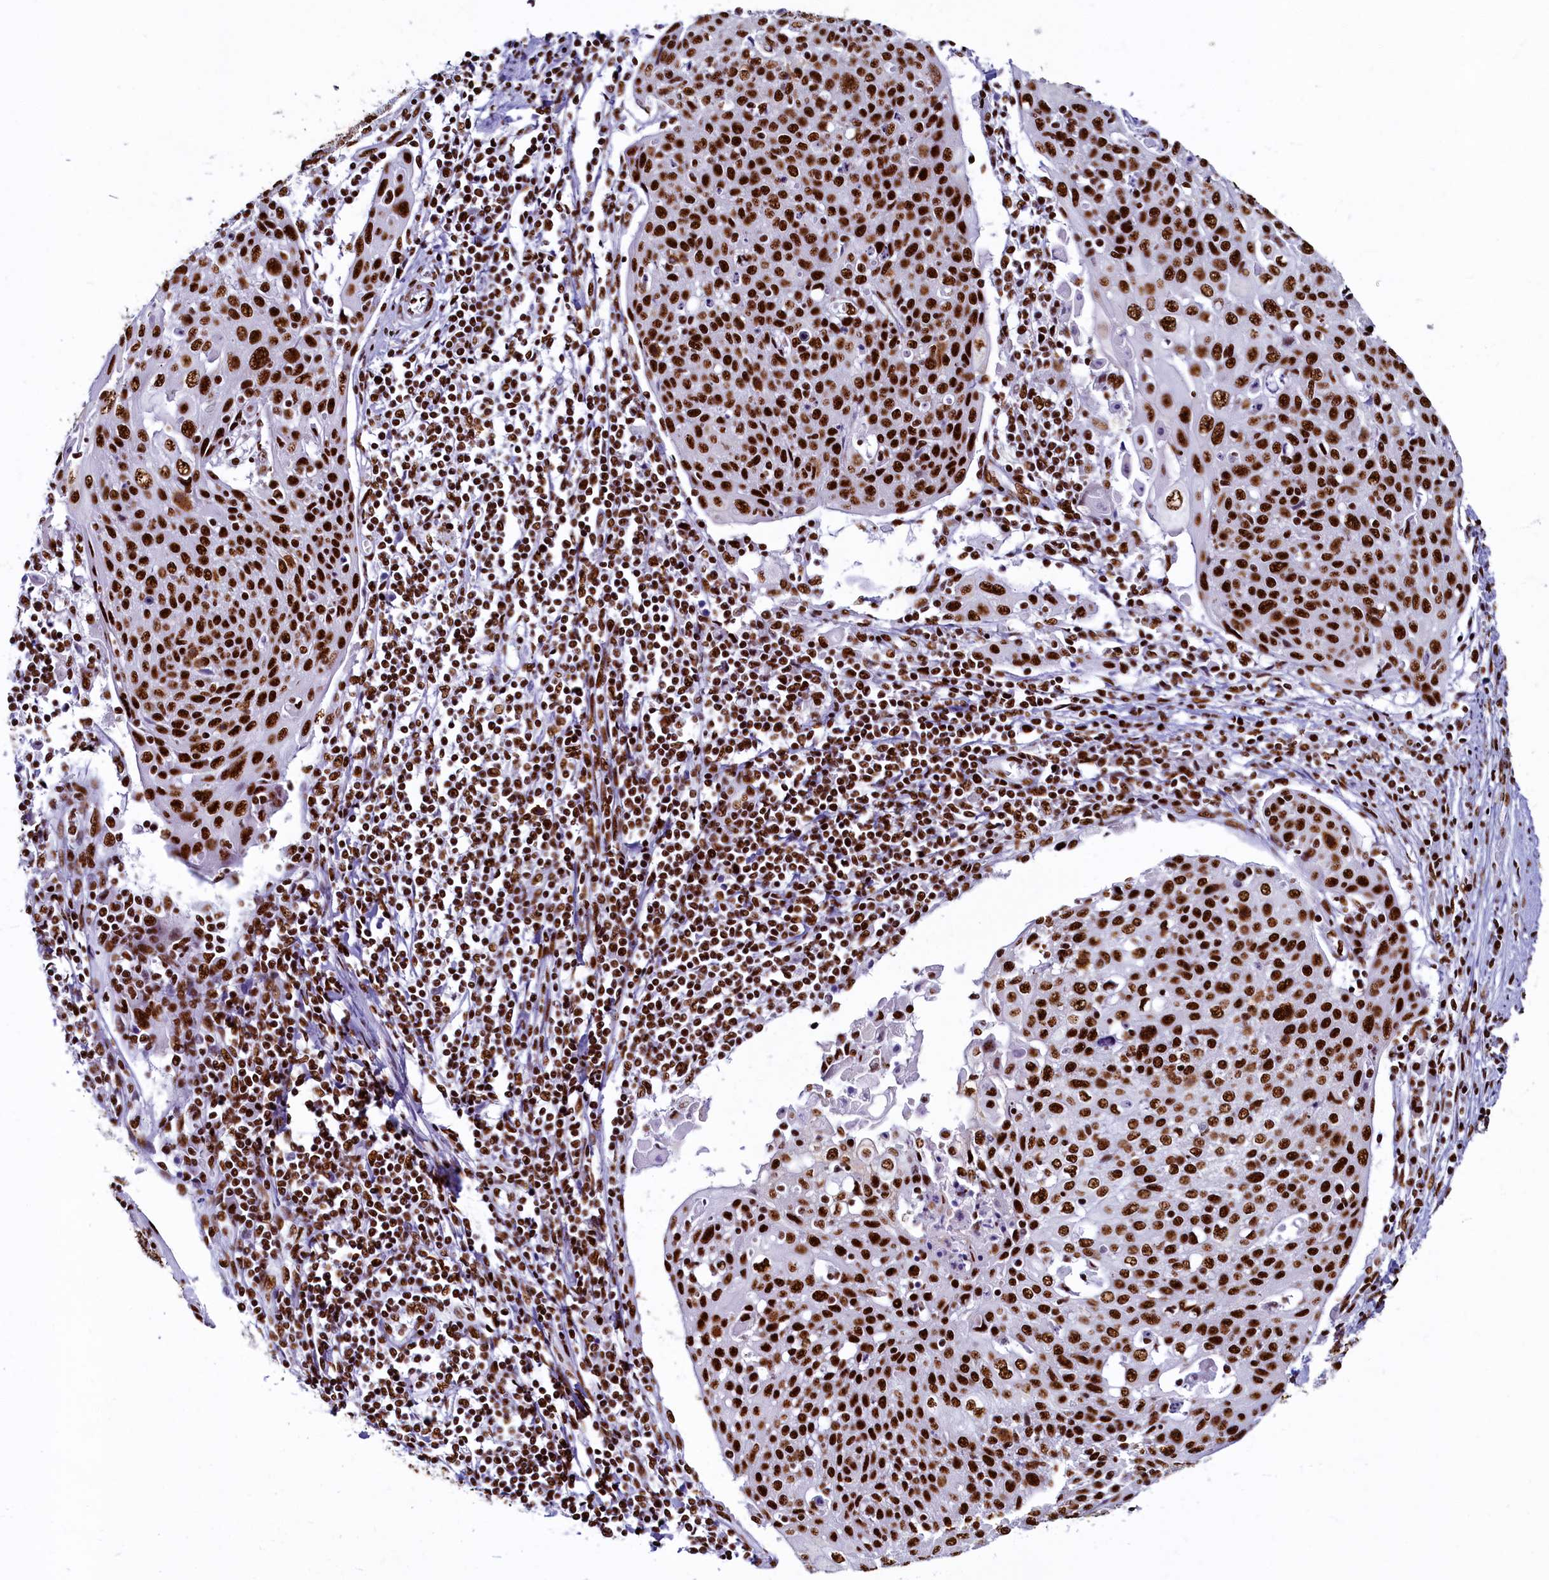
{"staining": {"intensity": "strong", "quantity": ">75%", "location": "nuclear"}, "tissue": "cervical cancer", "cell_type": "Tumor cells", "image_type": "cancer", "snomed": [{"axis": "morphology", "description": "Squamous cell carcinoma, NOS"}, {"axis": "topography", "description": "Cervix"}], "caption": "A high amount of strong nuclear positivity is present in about >75% of tumor cells in squamous cell carcinoma (cervical) tissue. (IHC, brightfield microscopy, high magnification).", "gene": "SRRM2", "patient": {"sex": "female", "age": 67}}